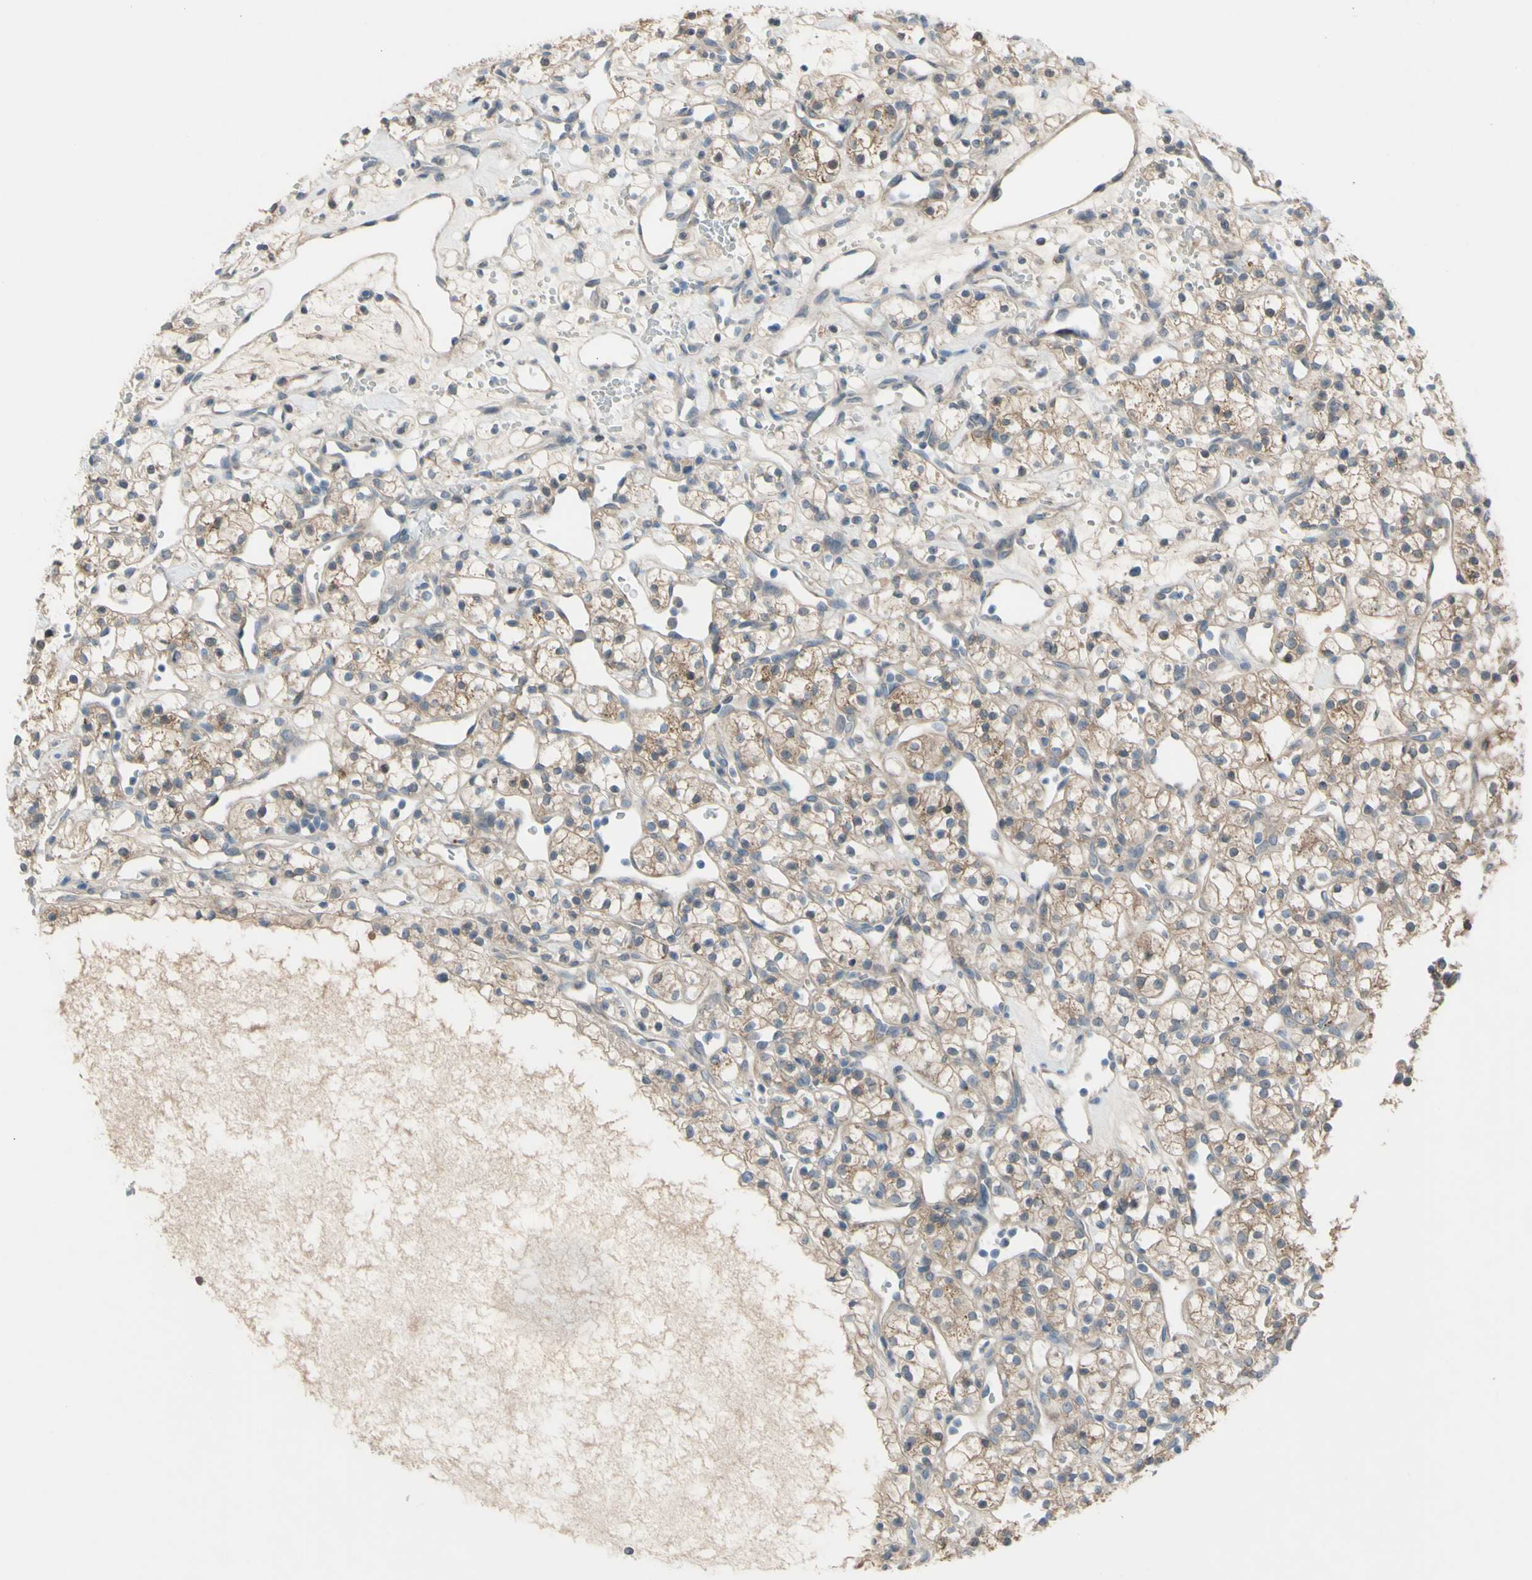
{"staining": {"intensity": "weak", "quantity": ">75%", "location": "cytoplasmic/membranous"}, "tissue": "renal cancer", "cell_type": "Tumor cells", "image_type": "cancer", "snomed": [{"axis": "morphology", "description": "Adenocarcinoma, NOS"}, {"axis": "topography", "description": "Kidney"}], "caption": "Protein expression analysis of human renal adenocarcinoma reveals weak cytoplasmic/membranous expression in about >75% of tumor cells. Immunohistochemistry stains the protein in brown and the nuclei are stained blue.", "gene": "AFP", "patient": {"sex": "female", "age": 60}}